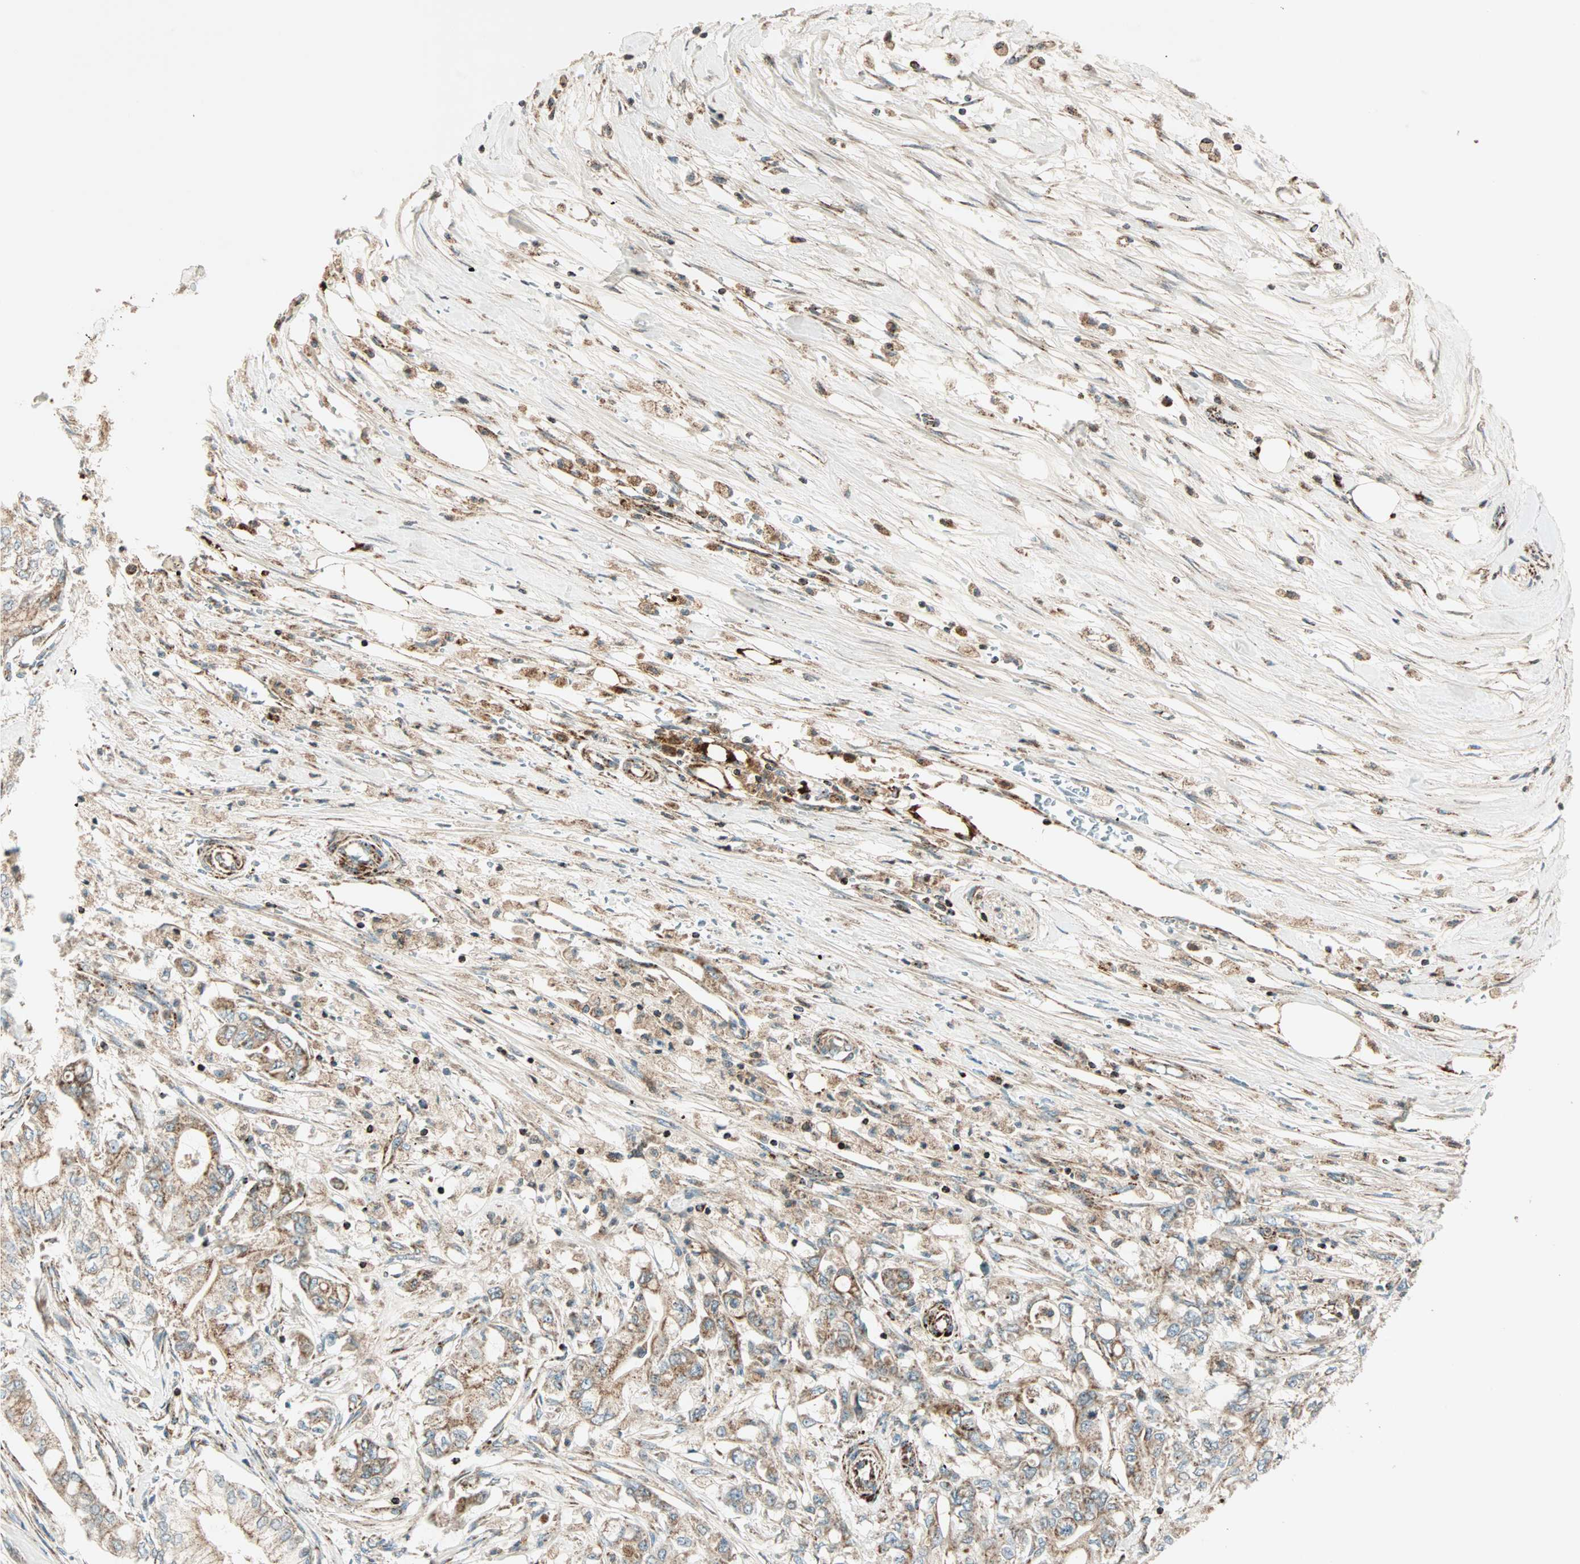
{"staining": {"intensity": "weak", "quantity": "25%-75%", "location": "cytoplasmic/membranous"}, "tissue": "pancreatic cancer", "cell_type": "Tumor cells", "image_type": "cancer", "snomed": [{"axis": "morphology", "description": "Adenocarcinoma, NOS"}, {"axis": "topography", "description": "Pancreas"}], "caption": "The photomicrograph displays a brown stain indicating the presence of a protein in the cytoplasmic/membranous of tumor cells in pancreatic cancer. (DAB (3,3'-diaminobenzidine) IHC, brown staining for protein, blue staining for nuclei).", "gene": "SPRY4", "patient": {"sex": "male", "age": 70}}